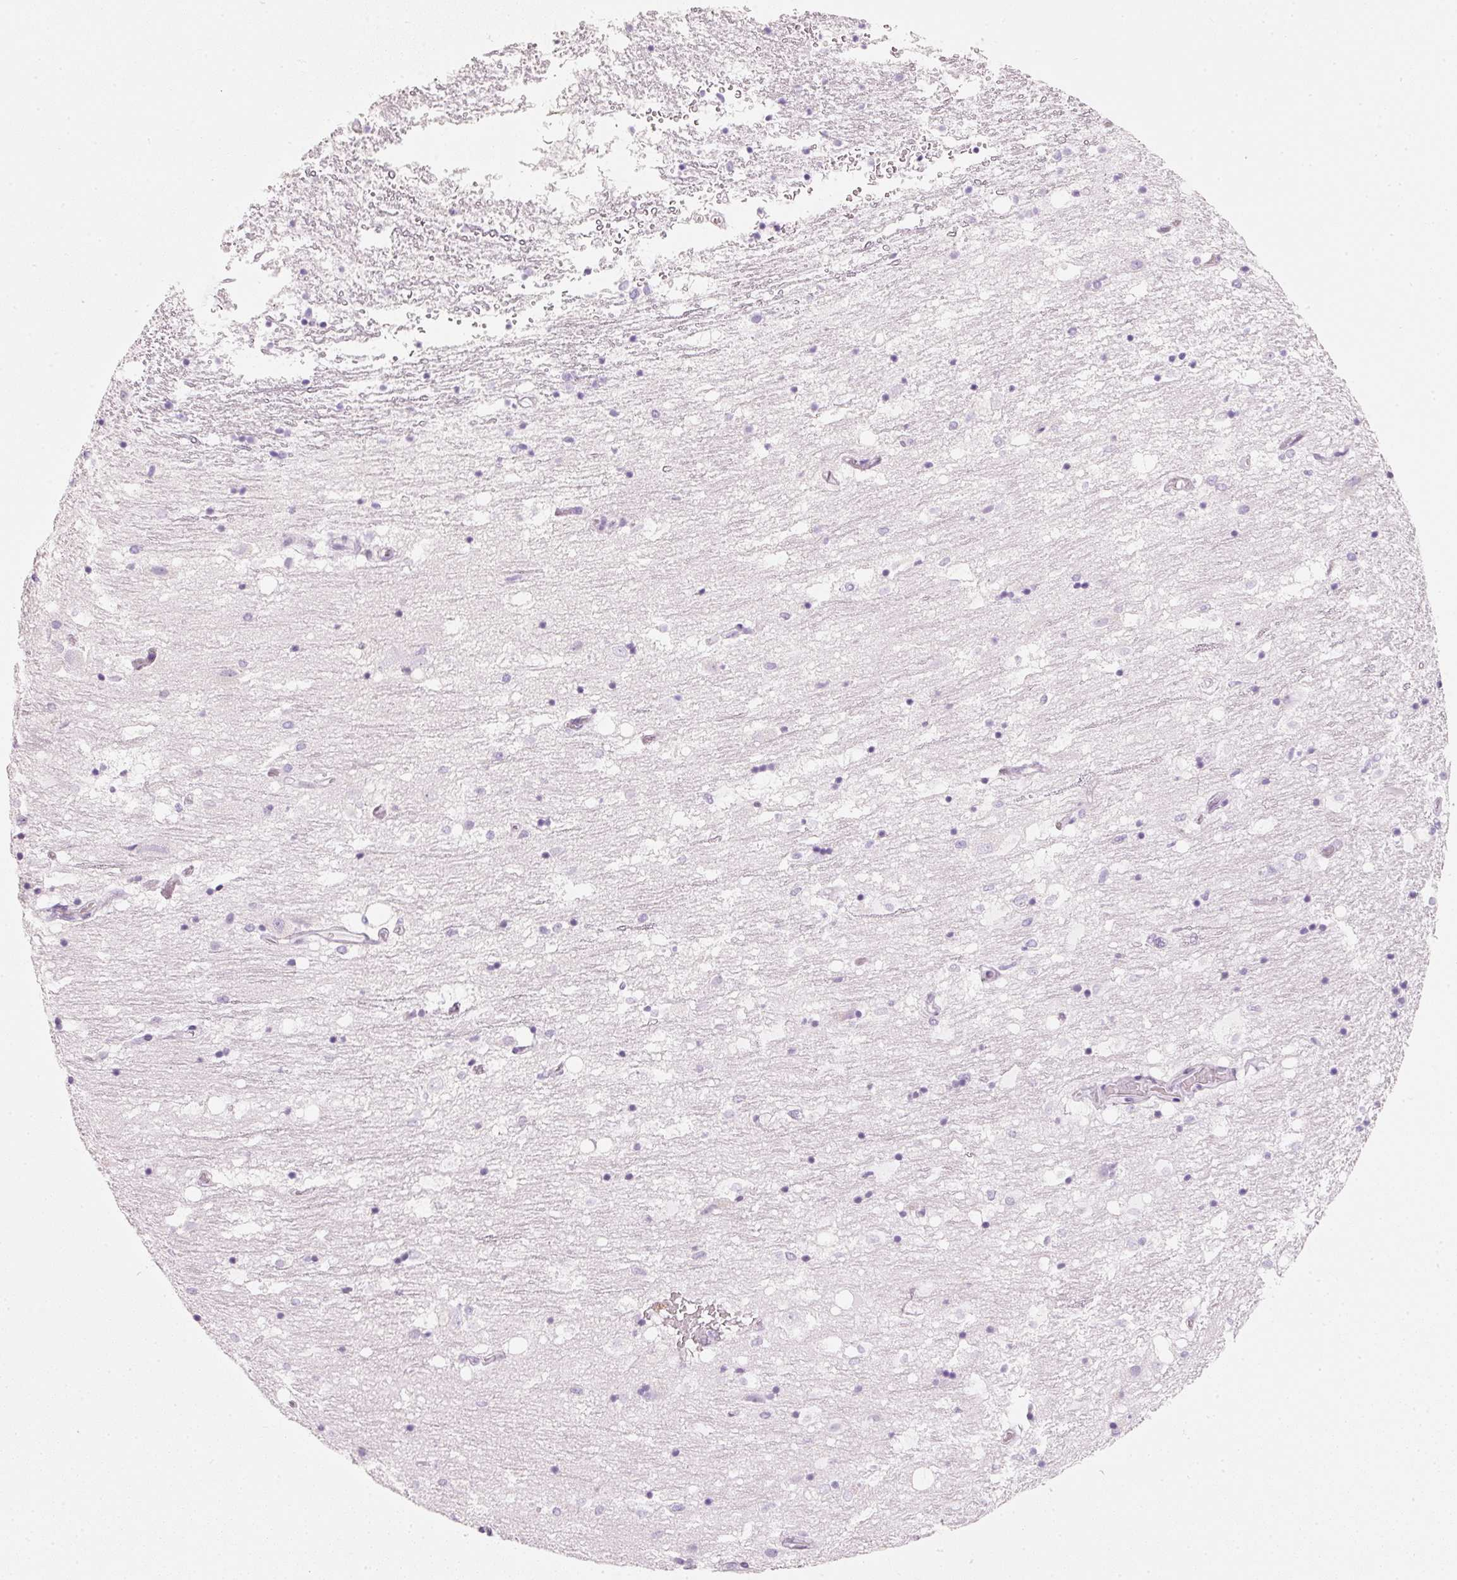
{"staining": {"intensity": "negative", "quantity": "none", "location": "none"}, "tissue": "caudate", "cell_type": "Glial cells", "image_type": "normal", "snomed": [{"axis": "morphology", "description": "Normal tissue, NOS"}, {"axis": "topography", "description": "Lateral ventricle wall"}], "caption": "An IHC photomicrograph of unremarkable caudate is shown. There is no staining in glial cells of caudate.", "gene": "PDXDC1", "patient": {"sex": "male", "age": 58}}